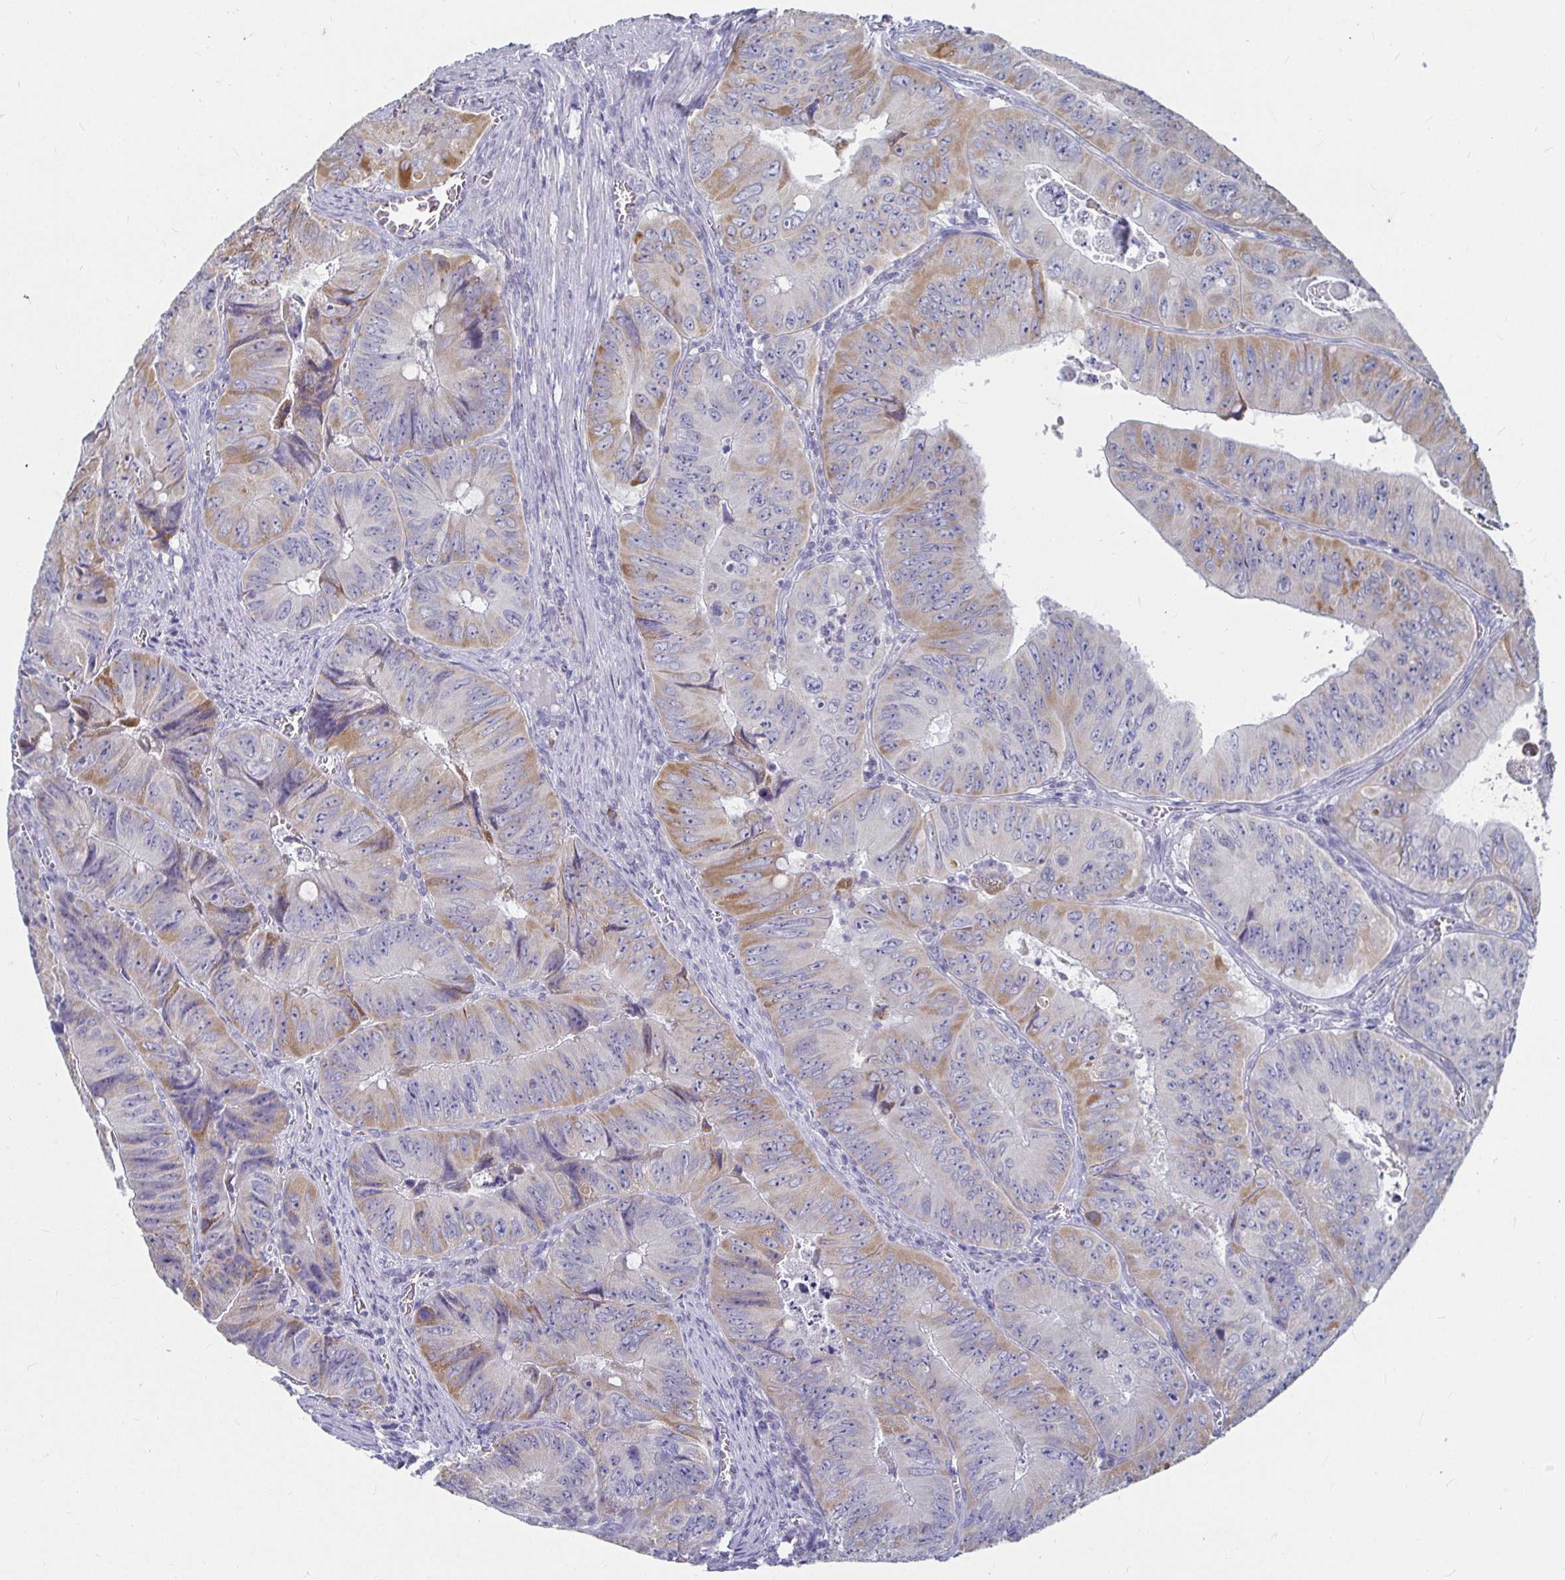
{"staining": {"intensity": "moderate", "quantity": "25%-75%", "location": "cytoplasmic/membranous"}, "tissue": "colorectal cancer", "cell_type": "Tumor cells", "image_type": "cancer", "snomed": [{"axis": "morphology", "description": "Adenocarcinoma, NOS"}, {"axis": "topography", "description": "Colon"}], "caption": "Brown immunohistochemical staining in human colorectal cancer (adenocarcinoma) exhibits moderate cytoplasmic/membranous expression in approximately 25%-75% of tumor cells.", "gene": "RNF144B", "patient": {"sex": "female", "age": 84}}